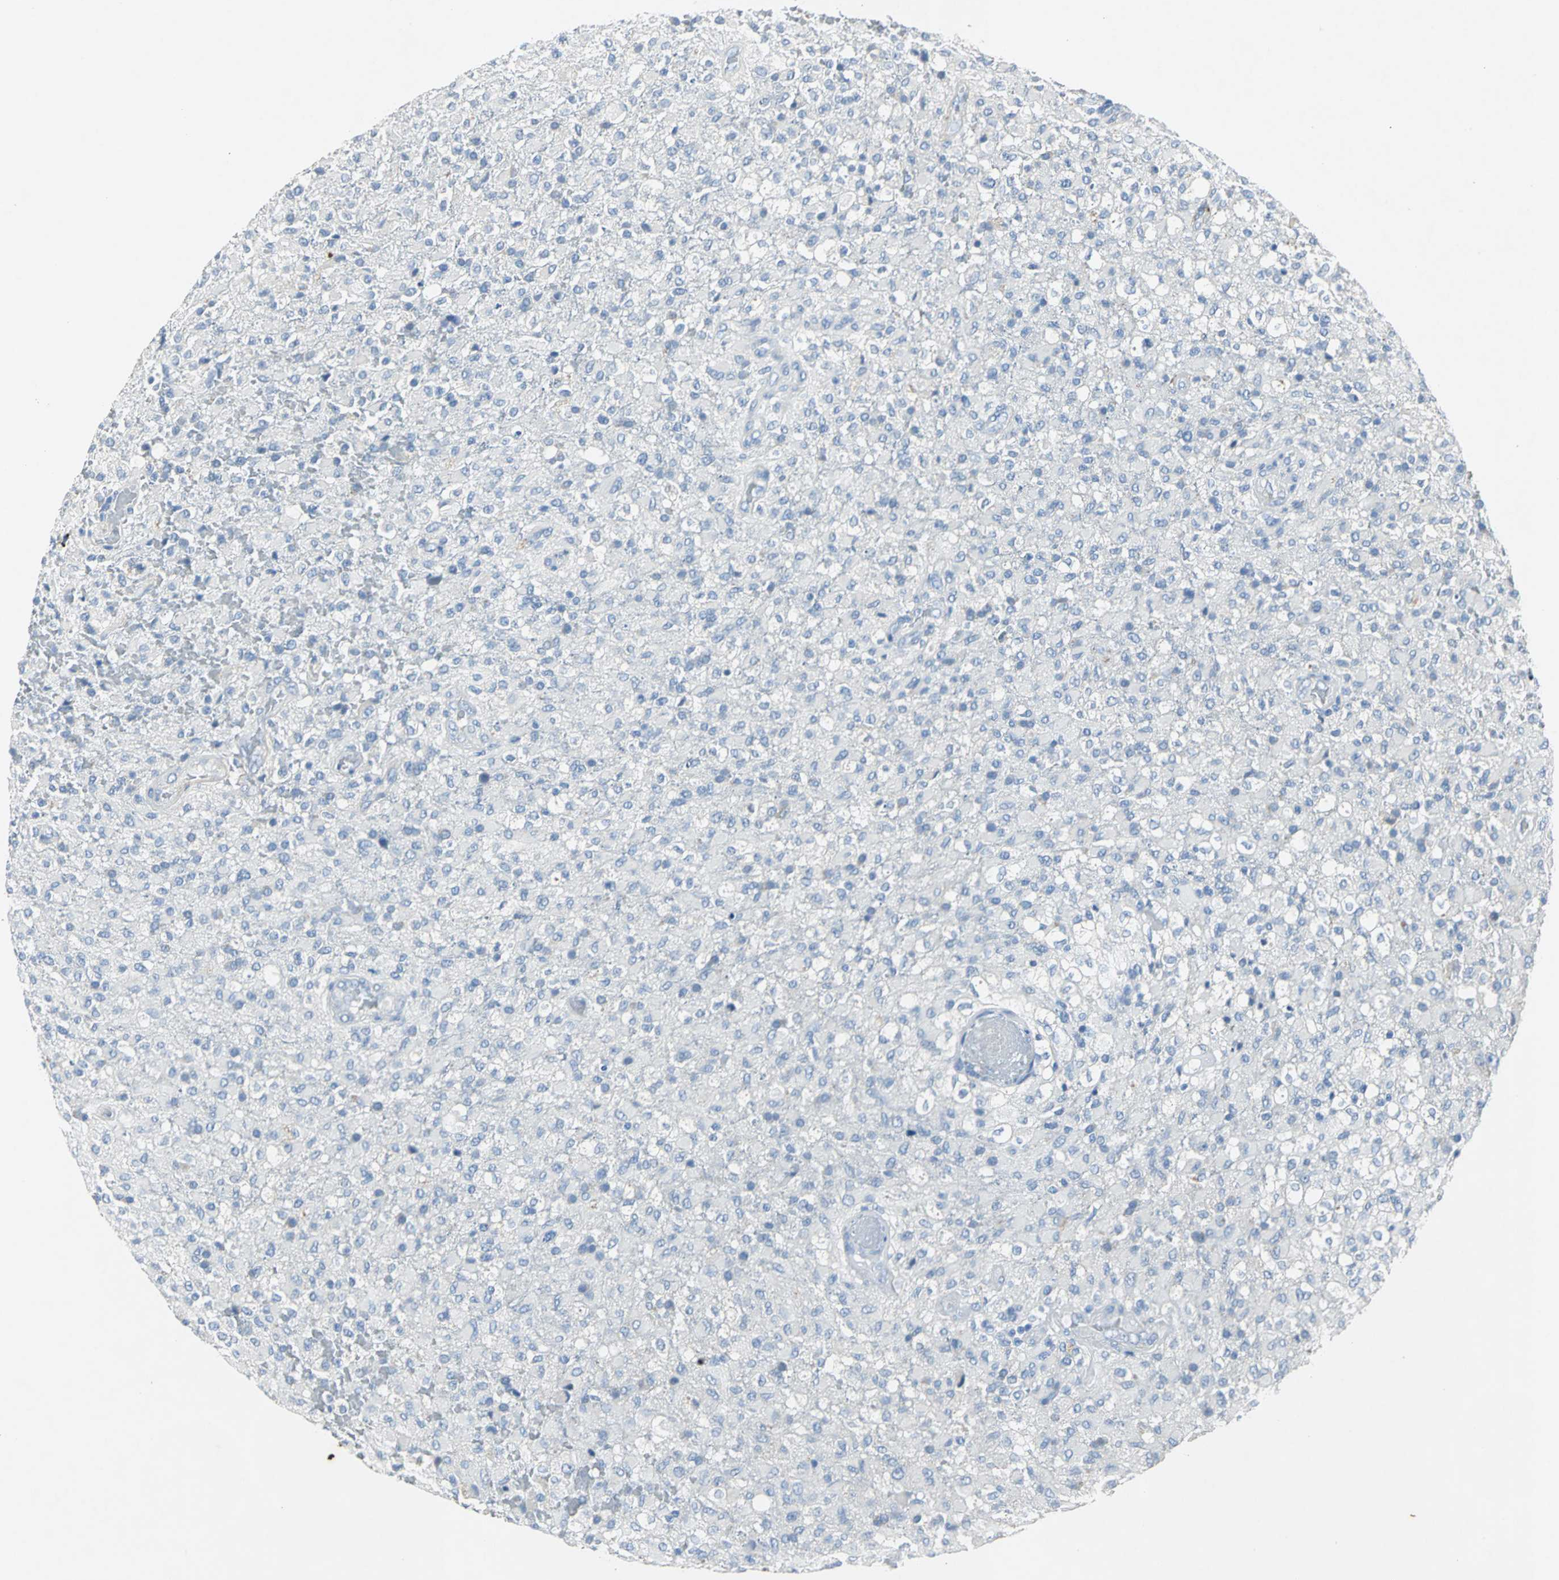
{"staining": {"intensity": "negative", "quantity": "none", "location": "none"}, "tissue": "glioma", "cell_type": "Tumor cells", "image_type": "cancer", "snomed": [{"axis": "morphology", "description": "Glioma, malignant, High grade"}, {"axis": "topography", "description": "Brain"}], "caption": "IHC photomicrograph of neoplastic tissue: malignant glioma (high-grade) stained with DAB exhibits no significant protein positivity in tumor cells.", "gene": "EFNB3", "patient": {"sex": "male", "age": 71}}